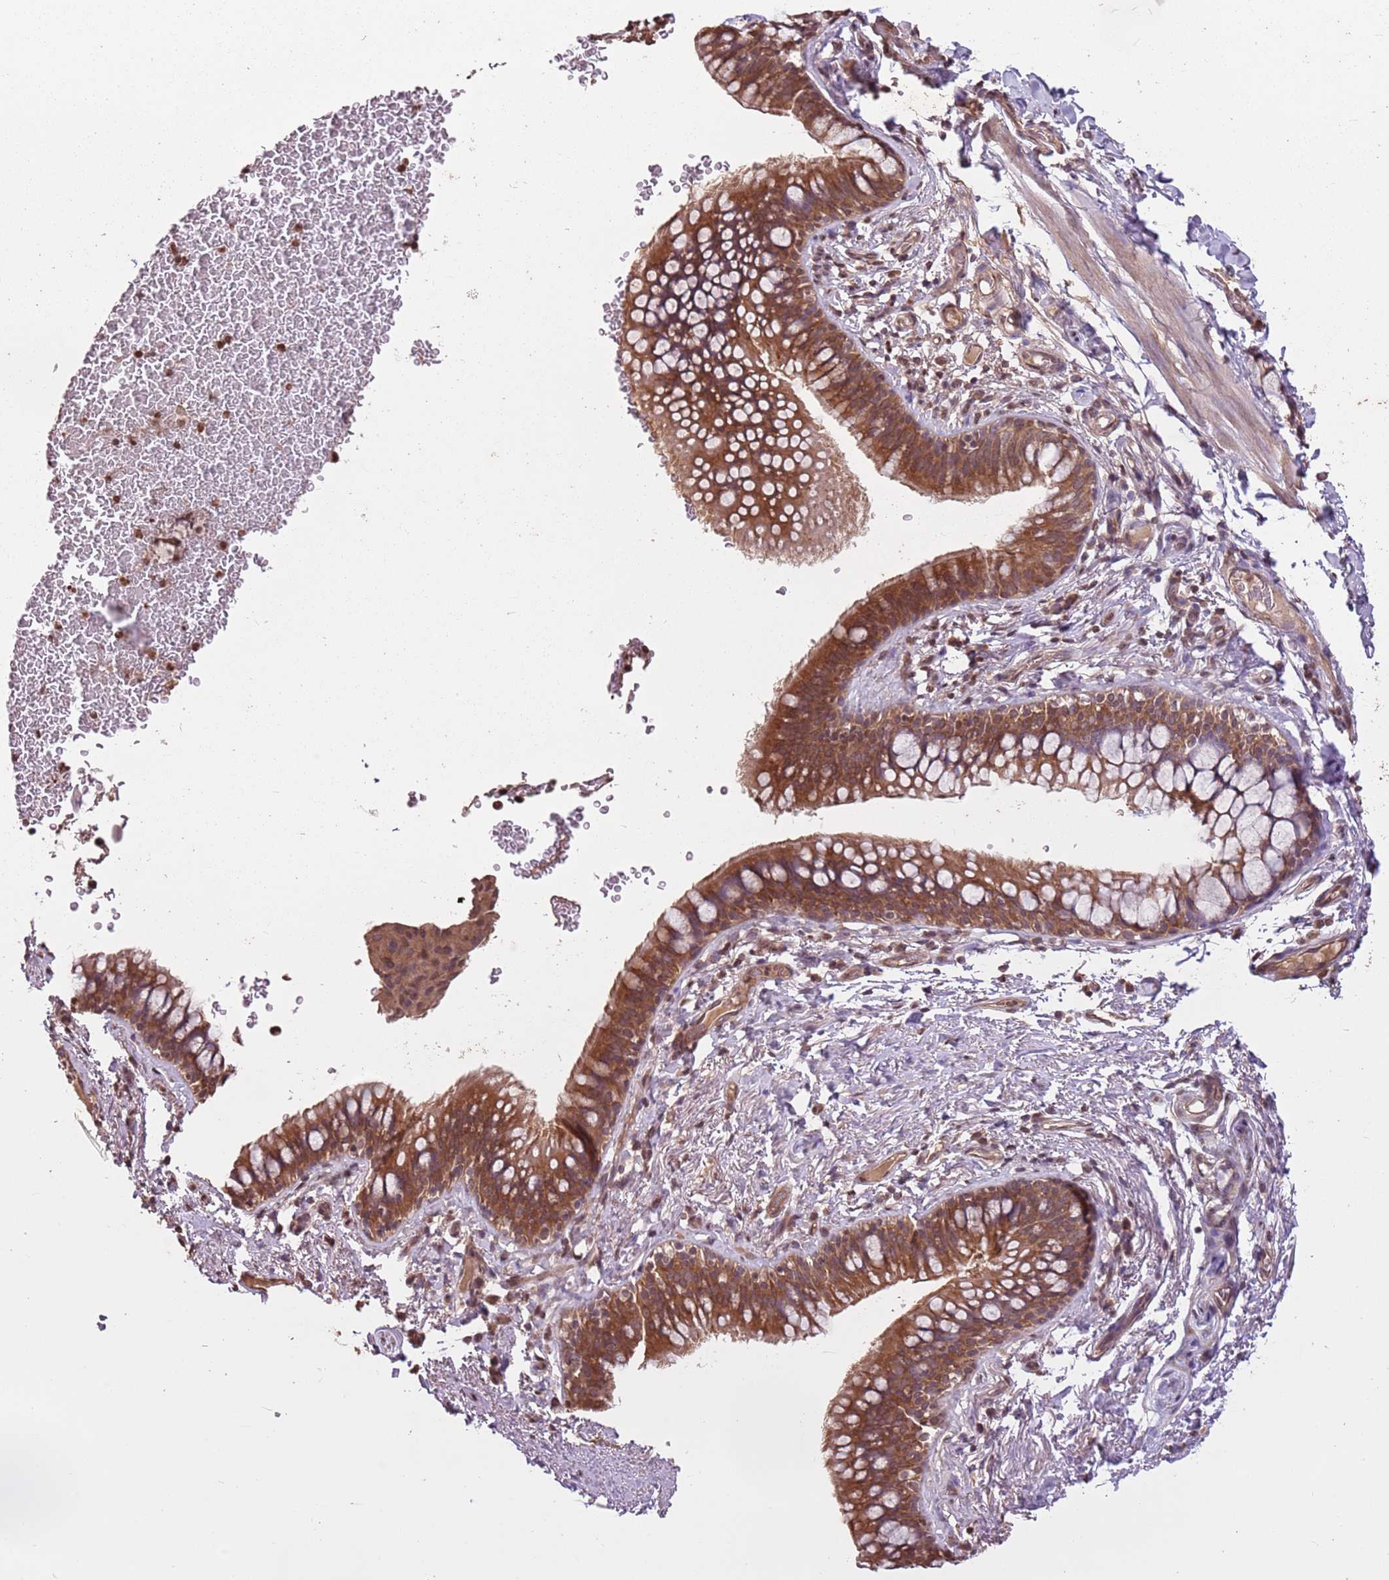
{"staining": {"intensity": "moderate", "quantity": ">75%", "location": "cytoplasmic/membranous"}, "tissue": "bronchus", "cell_type": "Respiratory epithelial cells", "image_type": "normal", "snomed": [{"axis": "morphology", "description": "Normal tissue, NOS"}, {"axis": "topography", "description": "Cartilage tissue"}, {"axis": "topography", "description": "Bronchus"}], "caption": "Immunohistochemical staining of unremarkable bronchus shows >75% levels of moderate cytoplasmic/membranous protein positivity in approximately >75% of respiratory epithelial cells. (DAB IHC with brightfield microscopy, high magnification).", "gene": "CAPN9", "patient": {"sex": "female", "age": 36}}